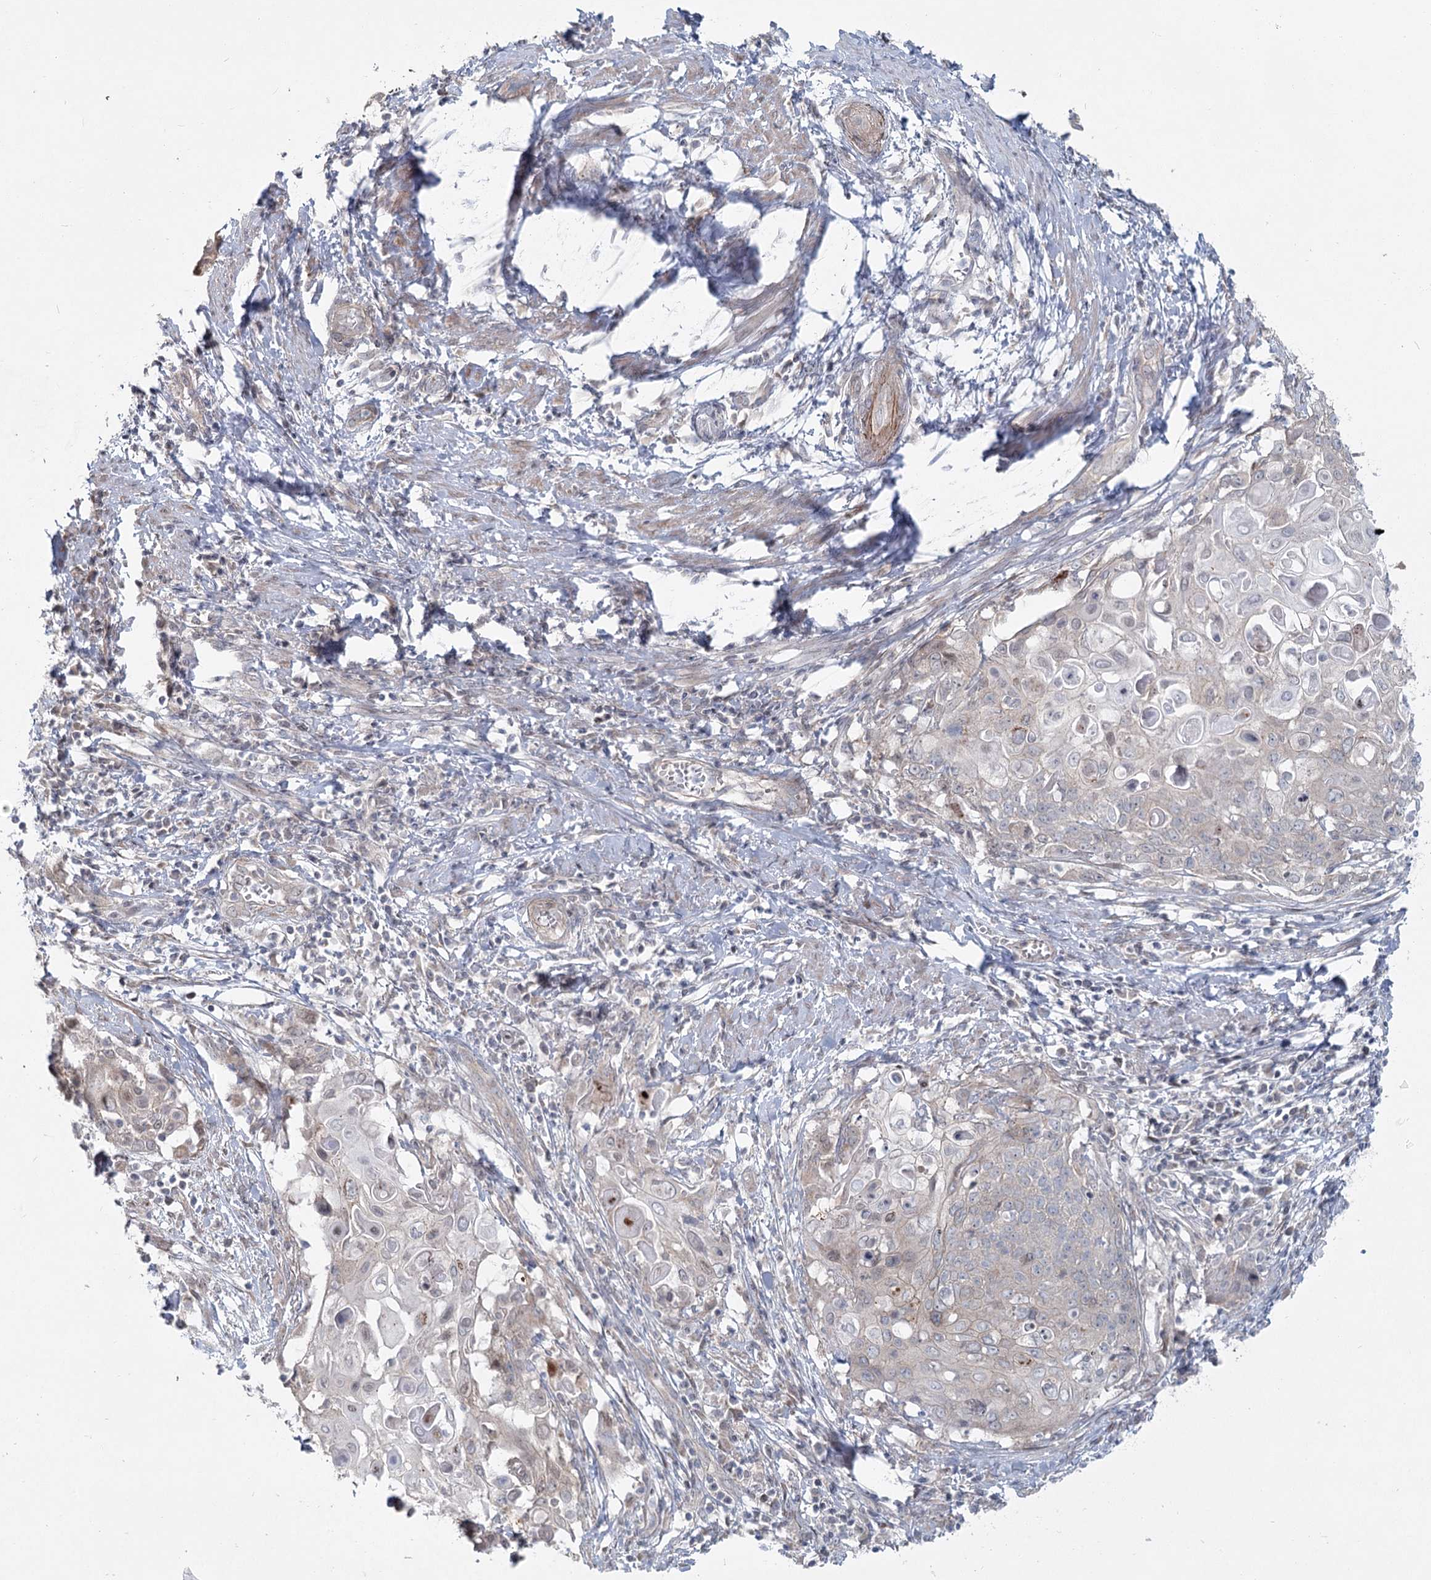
{"staining": {"intensity": "negative", "quantity": "none", "location": "none"}, "tissue": "cervical cancer", "cell_type": "Tumor cells", "image_type": "cancer", "snomed": [{"axis": "morphology", "description": "Squamous cell carcinoma, NOS"}, {"axis": "topography", "description": "Cervix"}], "caption": "This is an immunohistochemistry histopathology image of human cervical squamous cell carcinoma. There is no positivity in tumor cells.", "gene": "SPINK13", "patient": {"sex": "female", "age": 39}}